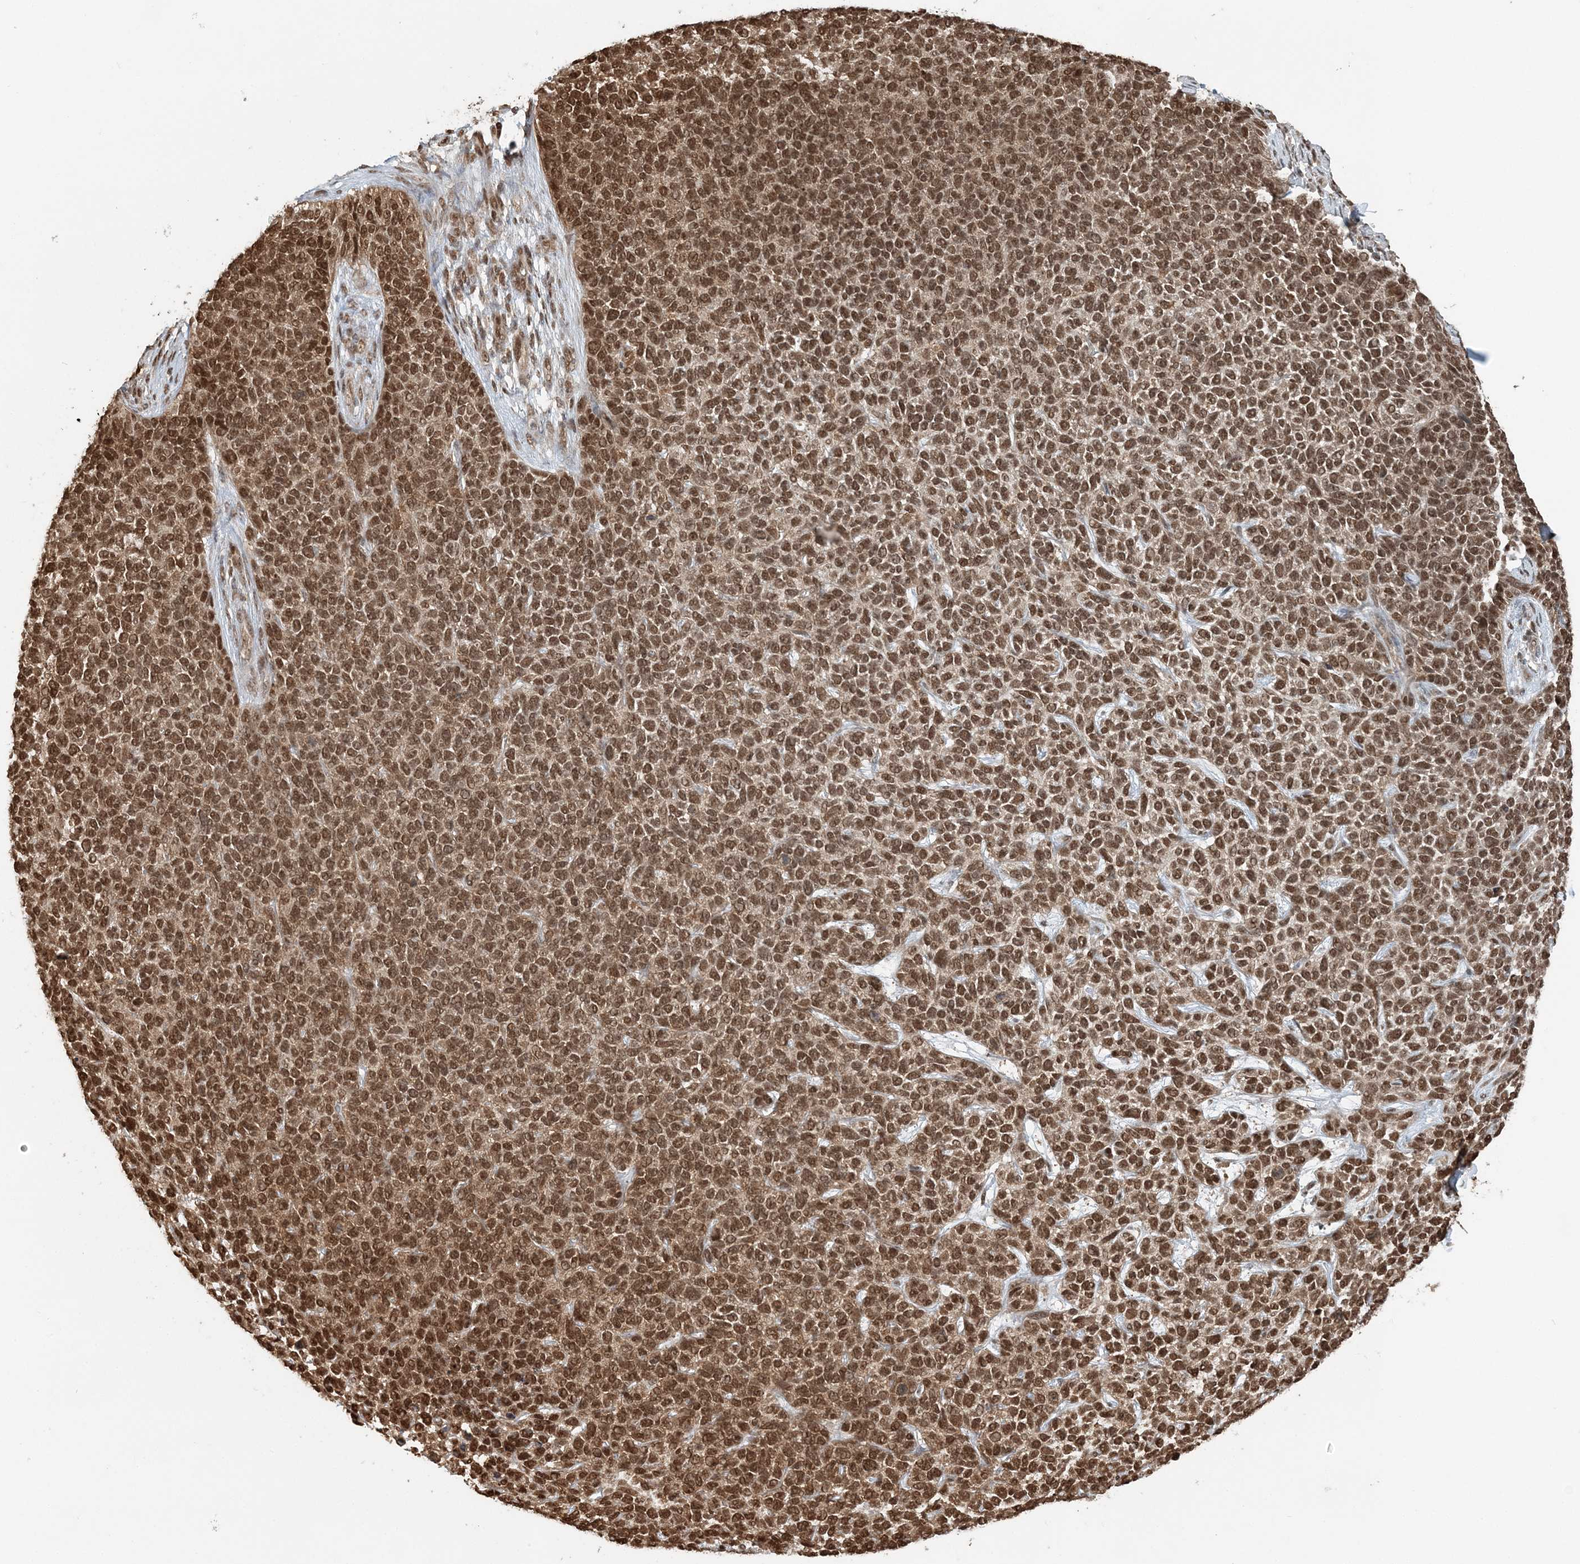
{"staining": {"intensity": "moderate", "quantity": ">75%", "location": "cytoplasmic/membranous,nuclear"}, "tissue": "skin cancer", "cell_type": "Tumor cells", "image_type": "cancer", "snomed": [{"axis": "morphology", "description": "Basal cell carcinoma"}, {"axis": "topography", "description": "Skin"}], "caption": "Protein expression analysis of human skin cancer (basal cell carcinoma) reveals moderate cytoplasmic/membranous and nuclear staining in approximately >75% of tumor cells.", "gene": "ARHGAP35", "patient": {"sex": "female", "age": 84}}